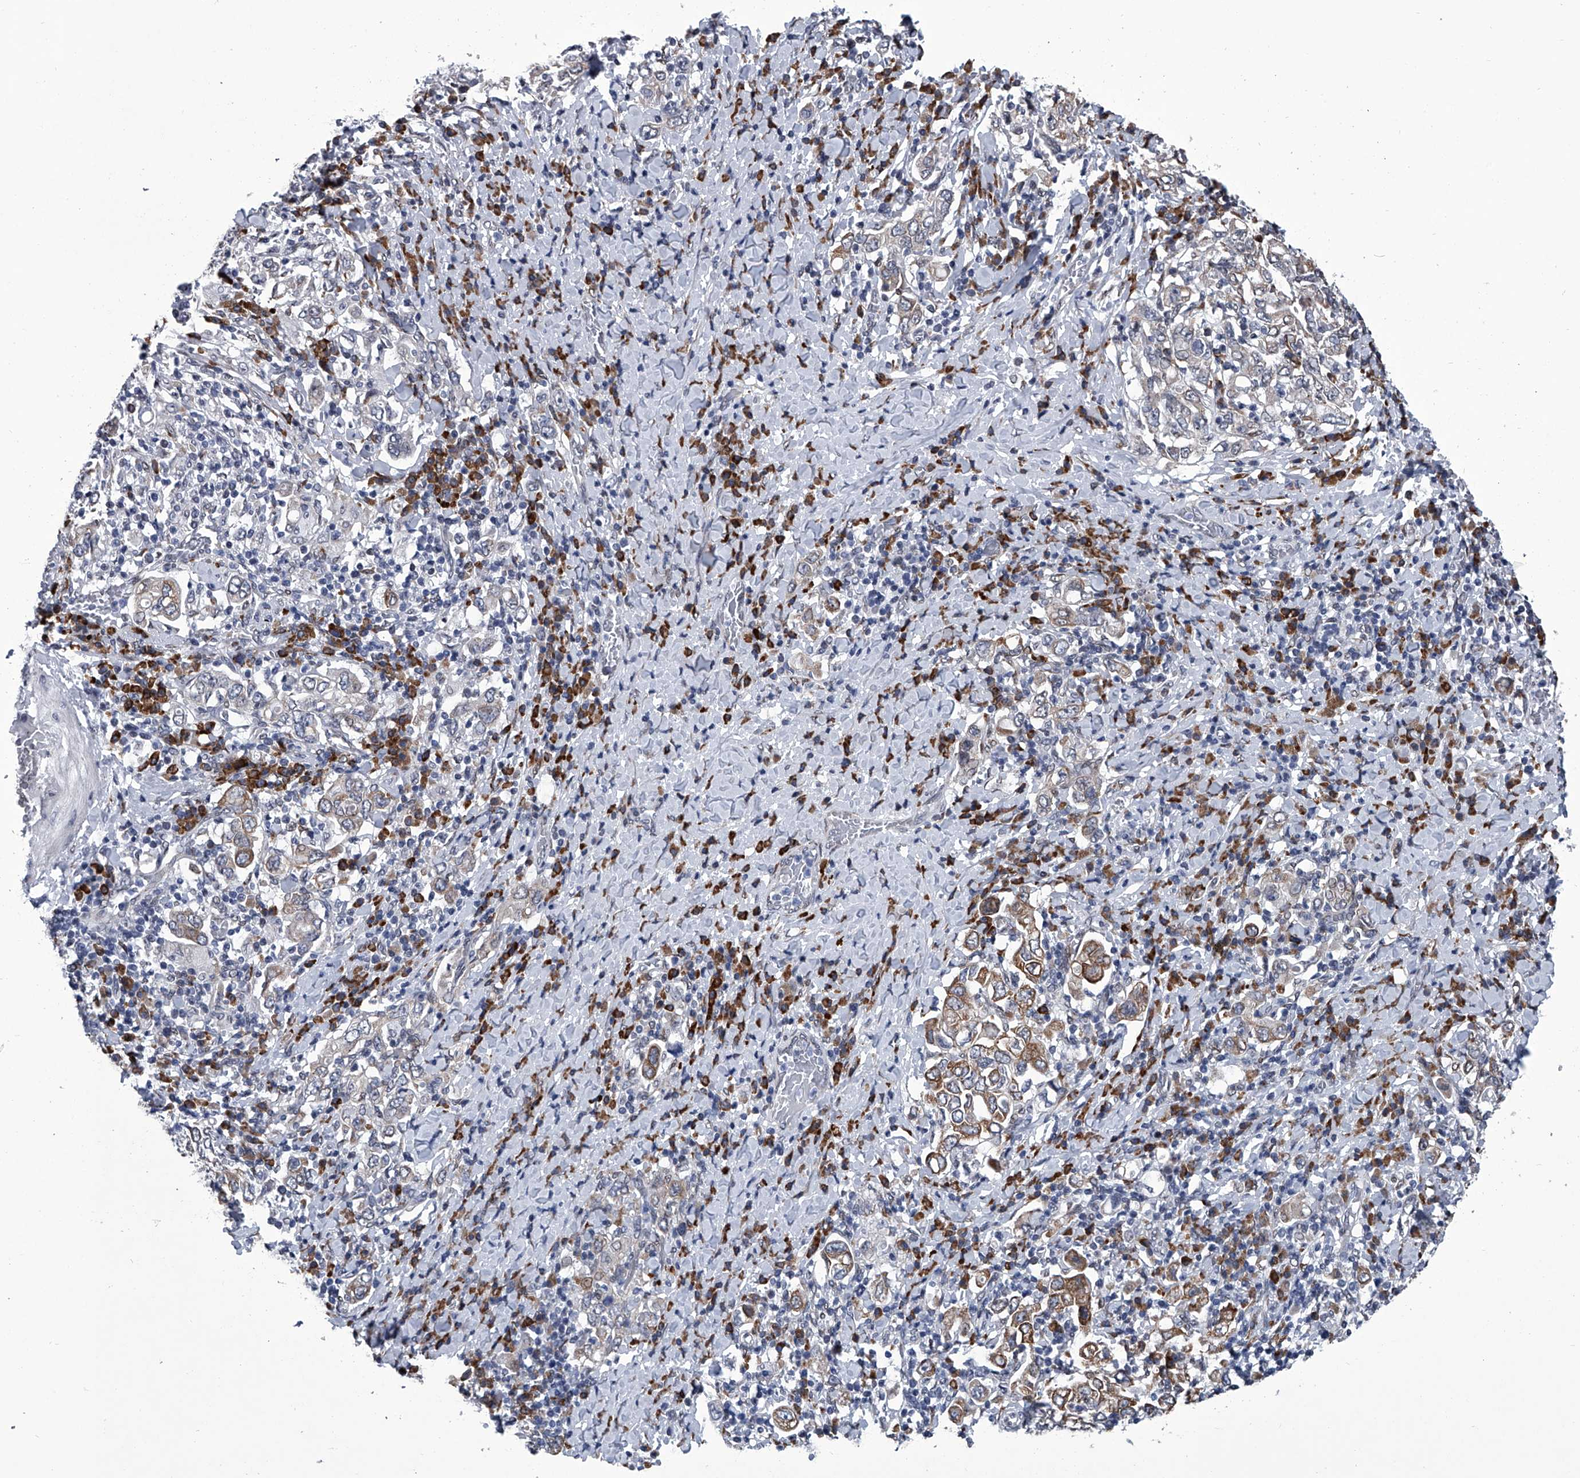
{"staining": {"intensity": "moderate", "quantity": "25%-75%", "location": "cytoplasmic/membranous"}, "tissue": "stomach cancer", "cell_type": "Tumor cells", "image_type": "cancer", "snomed": [{"axis": "morphology", "description": "Adenocarcinoma, NOS"}, {"axis": "topography", "description": "Stomach, upper"}], "caption": "This photomicrograph exhibits IHC staining of adenocarcinoma (stomach), with medium moderate cytoplasmic/membranous positivity in about 25%-75% of tumor cells.", "gene": "PPP2R5D", "patient": {"sex": "male", "age": 62}}